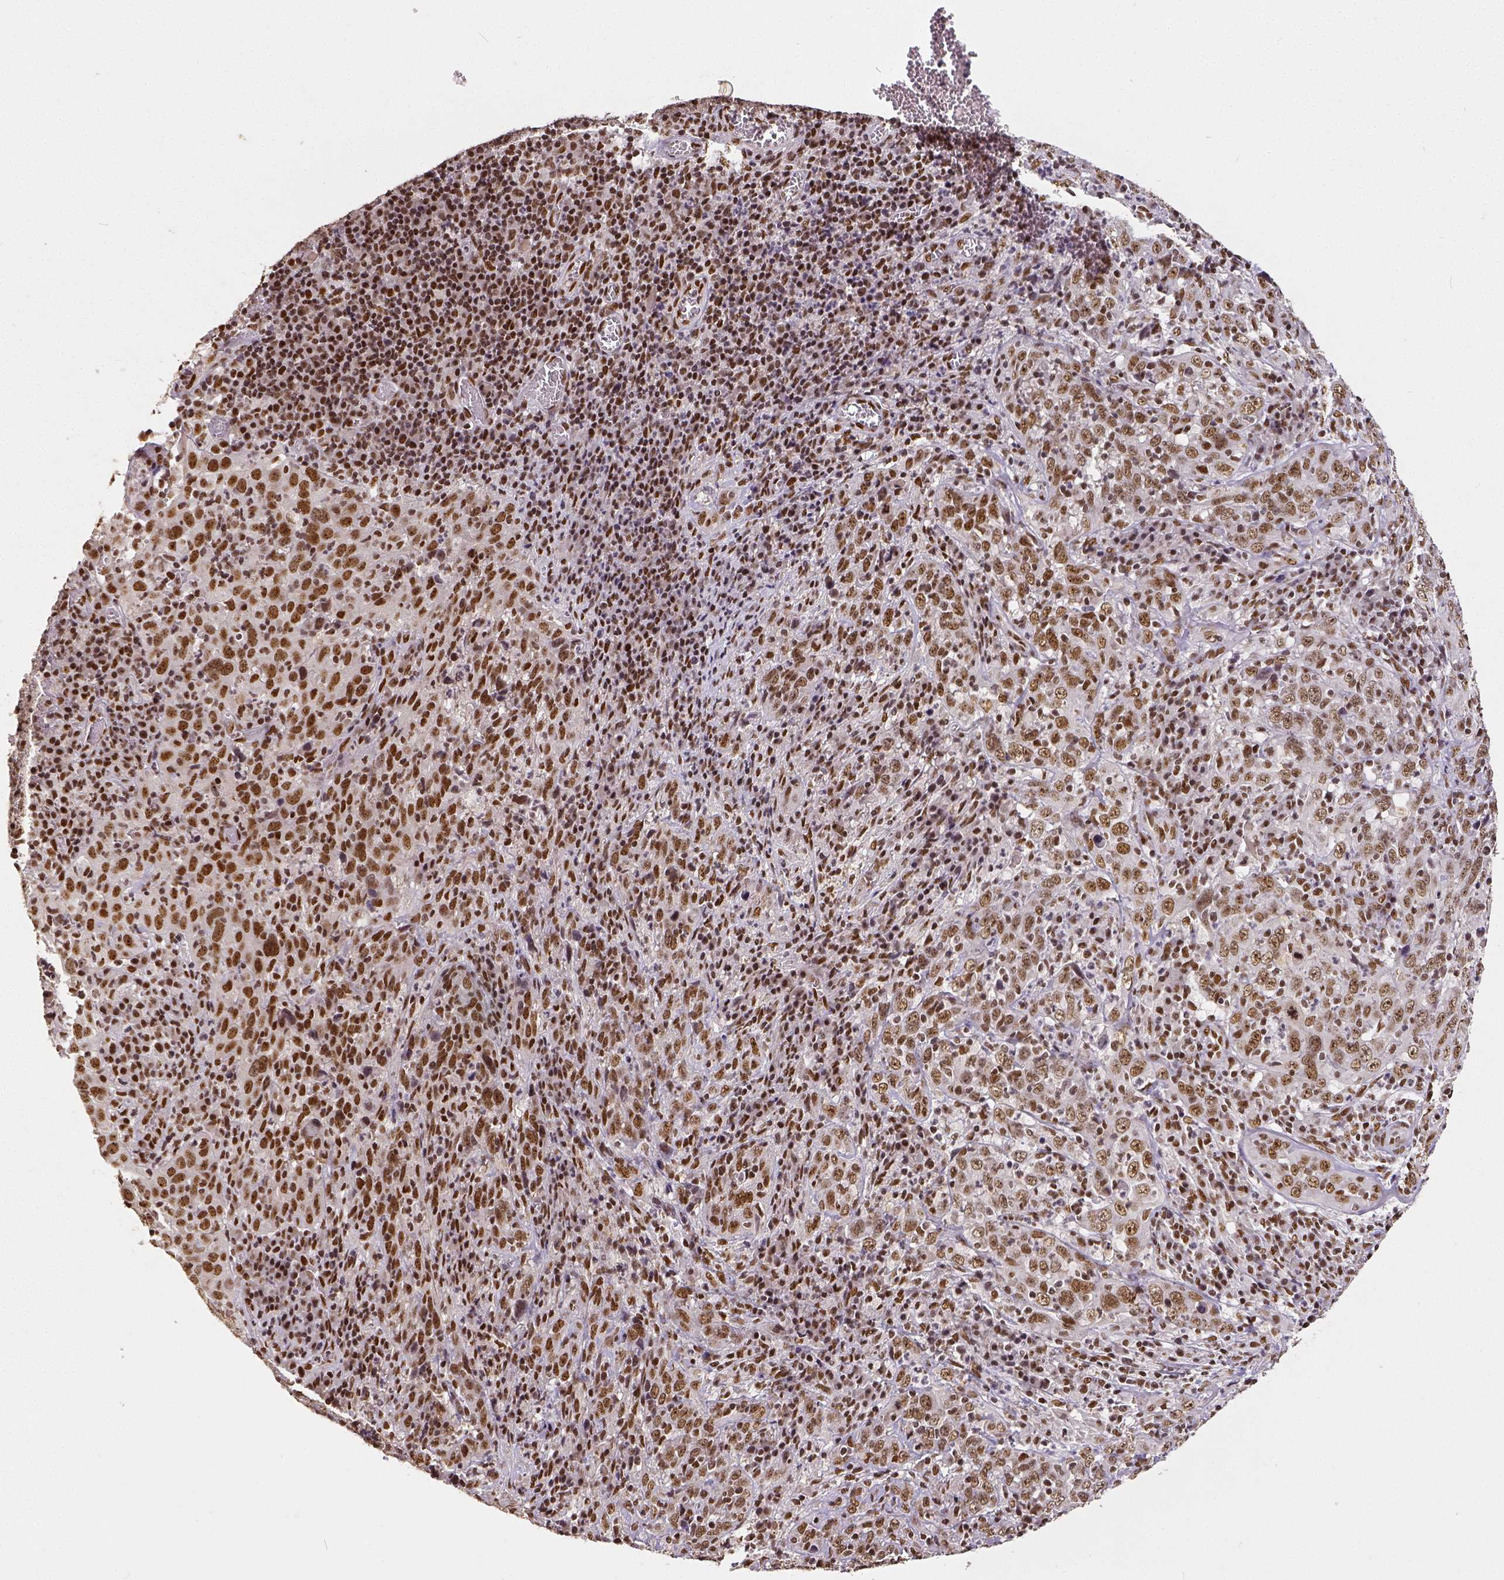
{"staining": {"intensity": "moderate", "quantity": ">75%", "location": "nuclear"}, "tissue": "cervical cancer", "cell_type": "Tumor cells", "image_type": "cancer", "snomed": [{"axis": "morphology", "description": "Squamous cell carcinoma, NOS"}, {"axis": "topography", "description": "Cervix"}], "caption": "Moderate nuclear expression for a protein is appreciated in approximately >75% of tumor cells of cervical cancer using immunohistochemistry (IHC).", "gene": "ATRX", "patient": {"sex": "female", "age": 46}}